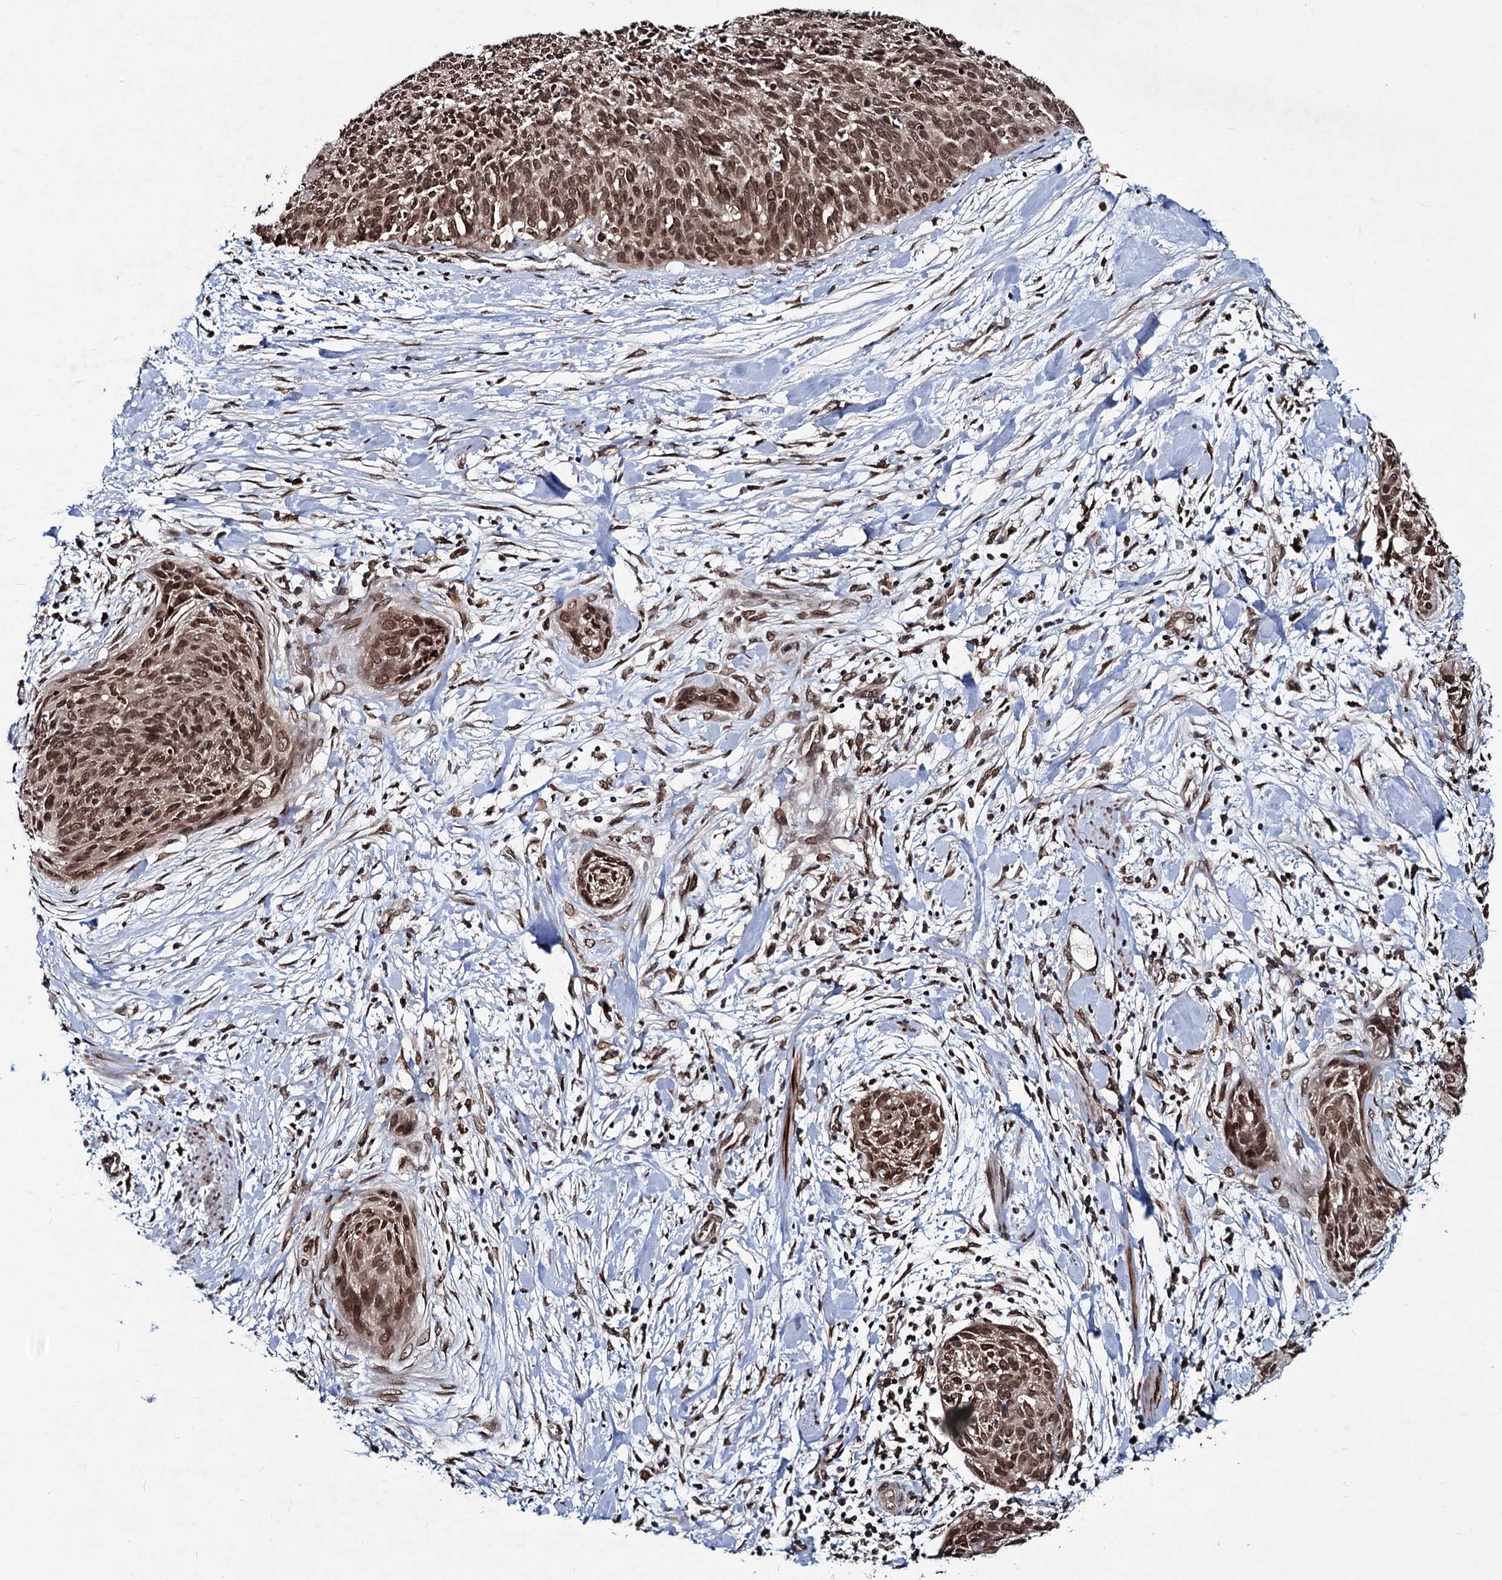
{"staining": {"intensity": "moderate", "quantity": ">75%", "location": "nuclear"}, "tissue": "cervical cancer", "cell_type": "Tumor cells", "image_type": "cancer", "snomed": [{"axis": "morphology", "description": "Squamous cell carcinoma, NOS"}, {"axis": "topography", "description": "Cervix"}], "caption": "Cervical cancer (squamous cell carcinoma) stained with a brown dye demonstrates moderate nuclear positive staining in approximately >75% of tumor cells.", "gene": "RNF6", "patient": {"sex": "female", "age": 55}}